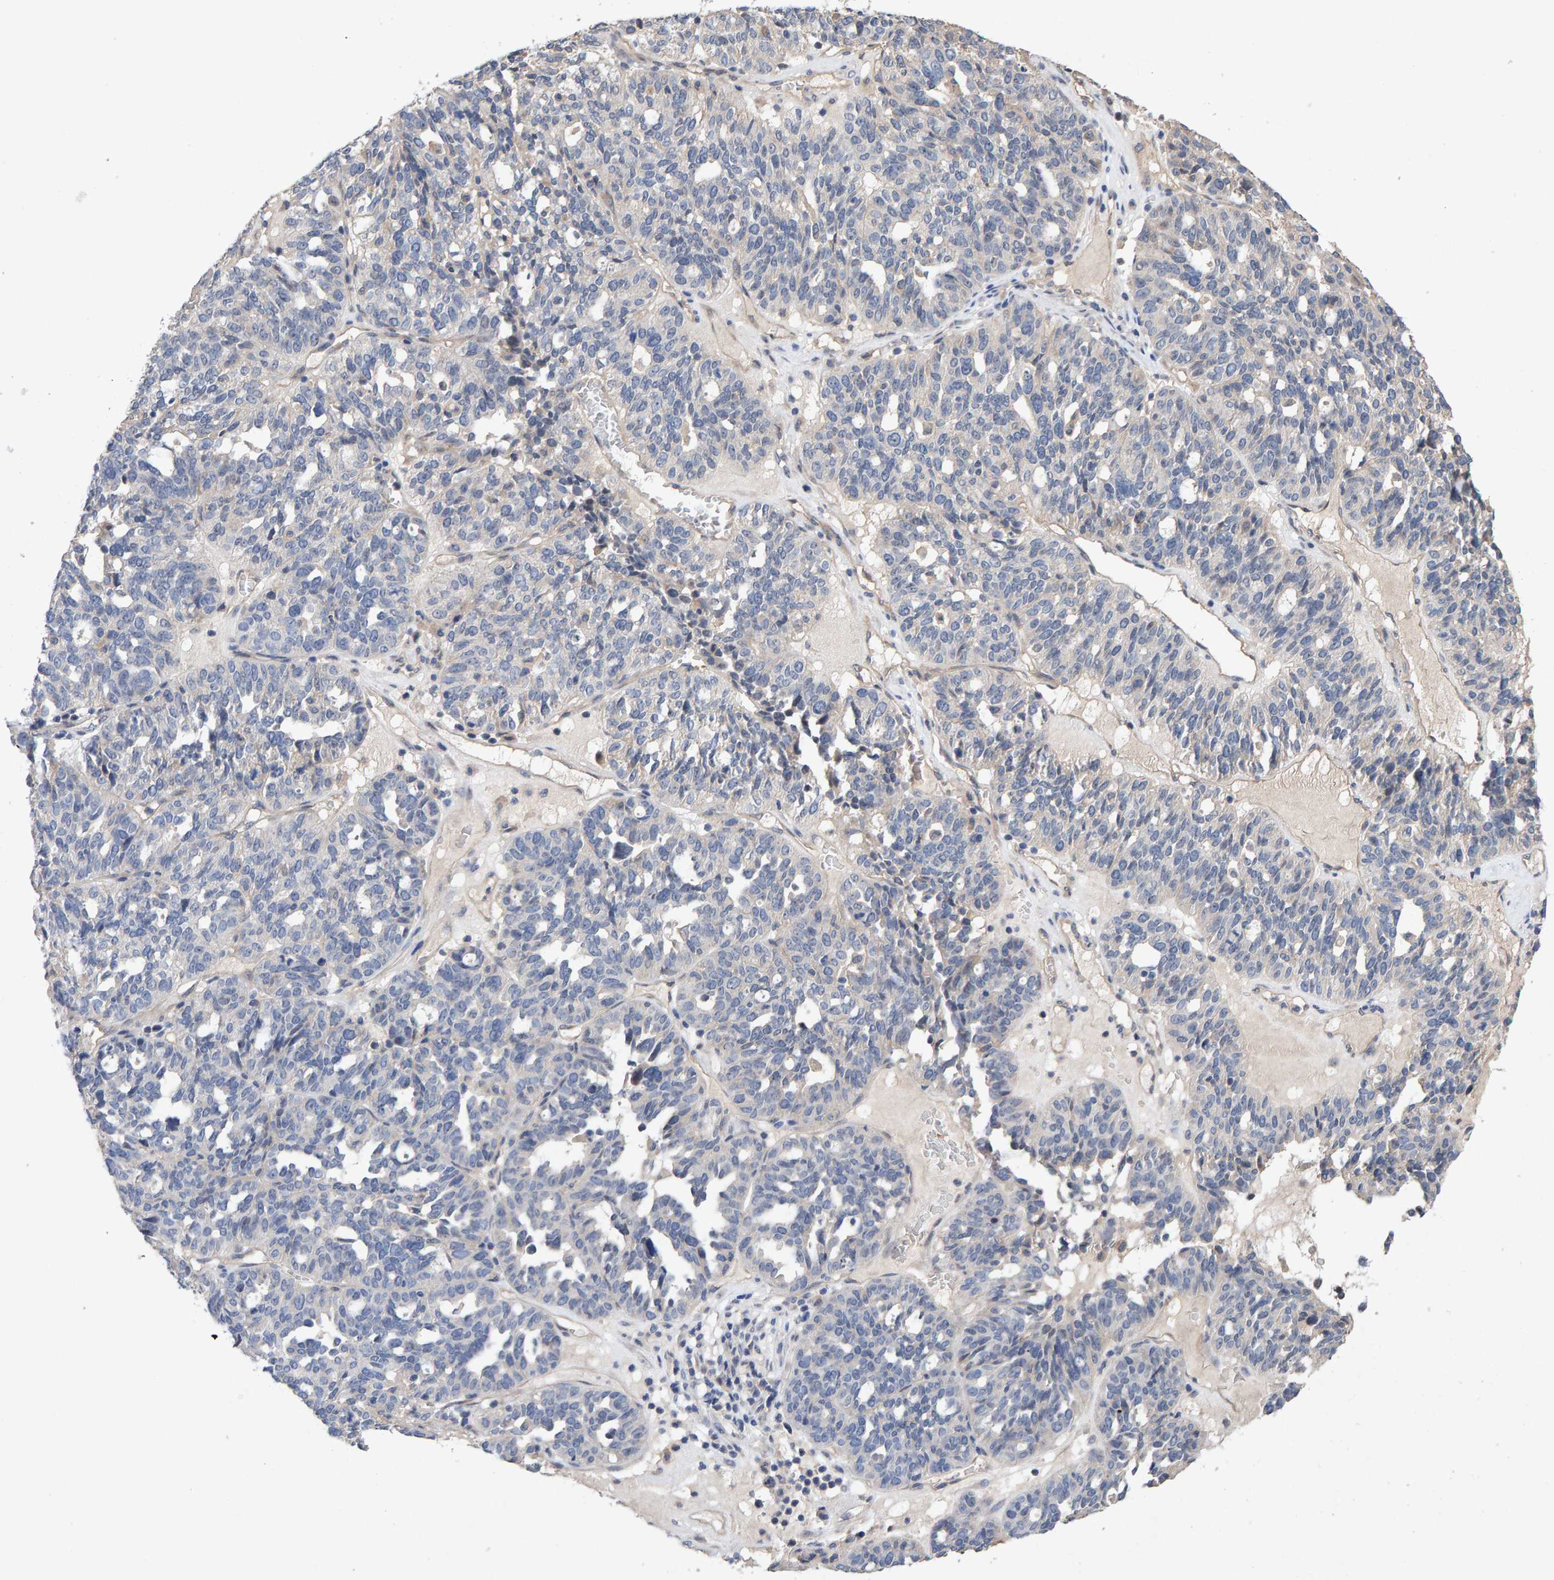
{"staining": {"intensity": "negative", "quantity": "none", "location": "none"}, "tissue": "ovarian cancer", "cell_type": "Tumor cells", "image_type": "cancer", "snomed": [{"axis": "morphology", "description": "Cystadenocarcinoma, serous, NOS"}, {"axis": "topography", "description": "Ovary"}], "caption": "Immunohistochemistry of human ovarian serous cystadenocarcinoma shows no staining in tumor cells. The staining is performed using DAB brown chromogen with nuclei counter-stained in using hematoxylin.", "gene": "EFR3A", "patient": {"sex": "female", "age": 59}}